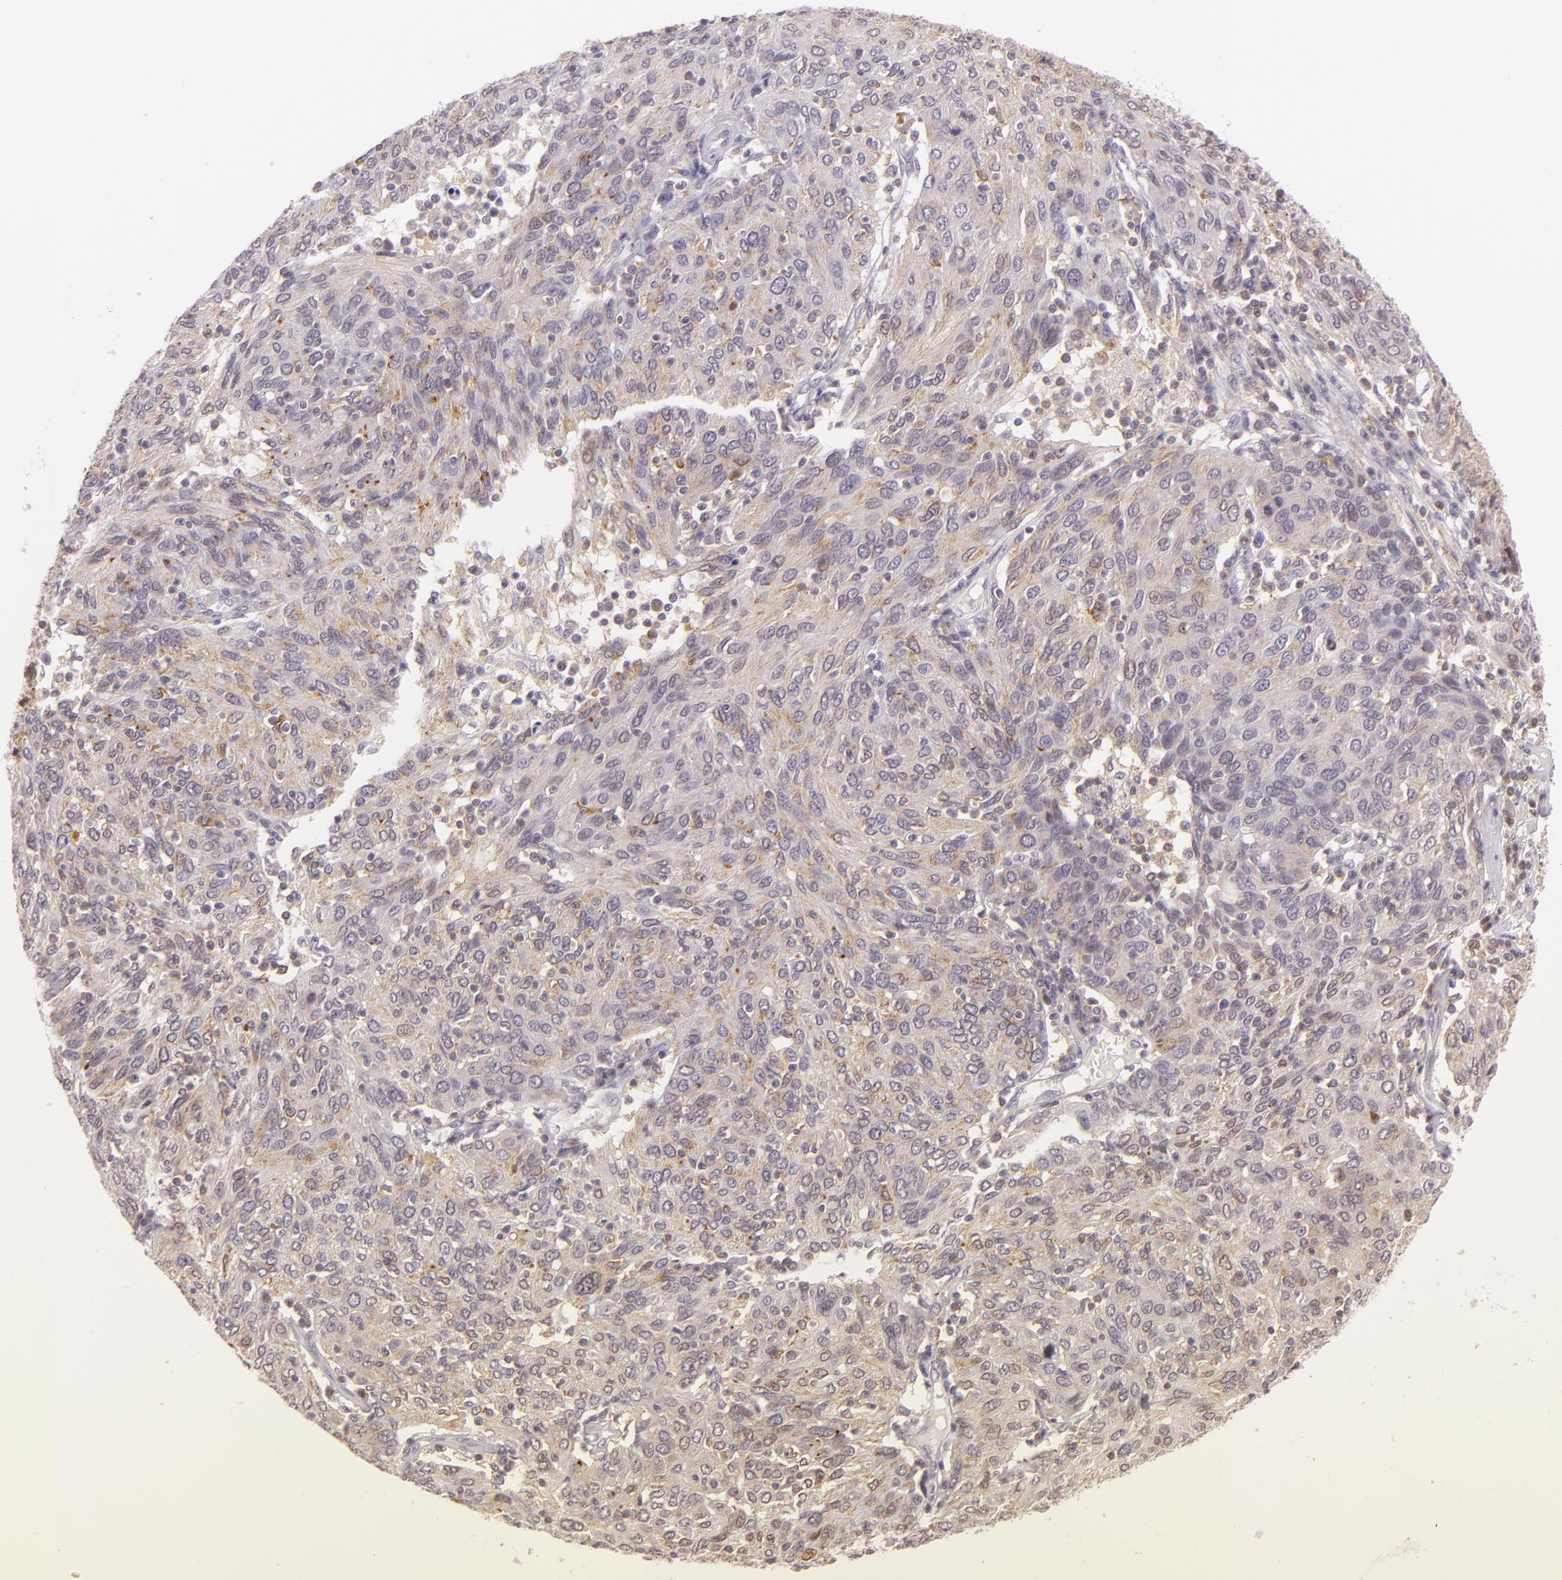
{"staining": {"intensity": "weak", "quantity": "25%-75%", "location": "cytoplasmic/membranous"}, "tissue": "ovarian cancer", "cell_type": "Tumor cells", "image_type": "cancer", "snomed": [{"axis": "morphology", "description": "Carcinoma, endometroid"}, {"axis": "topography", "description": "Ovary"}], "caption": "A brown stain highlights weak cytoplasmic/membranous staining of a protein in ovarian endometroid carcinoma tumor cells.", "gene": "IMPDH1", "patient": {"sex": "female", "age": 50}}